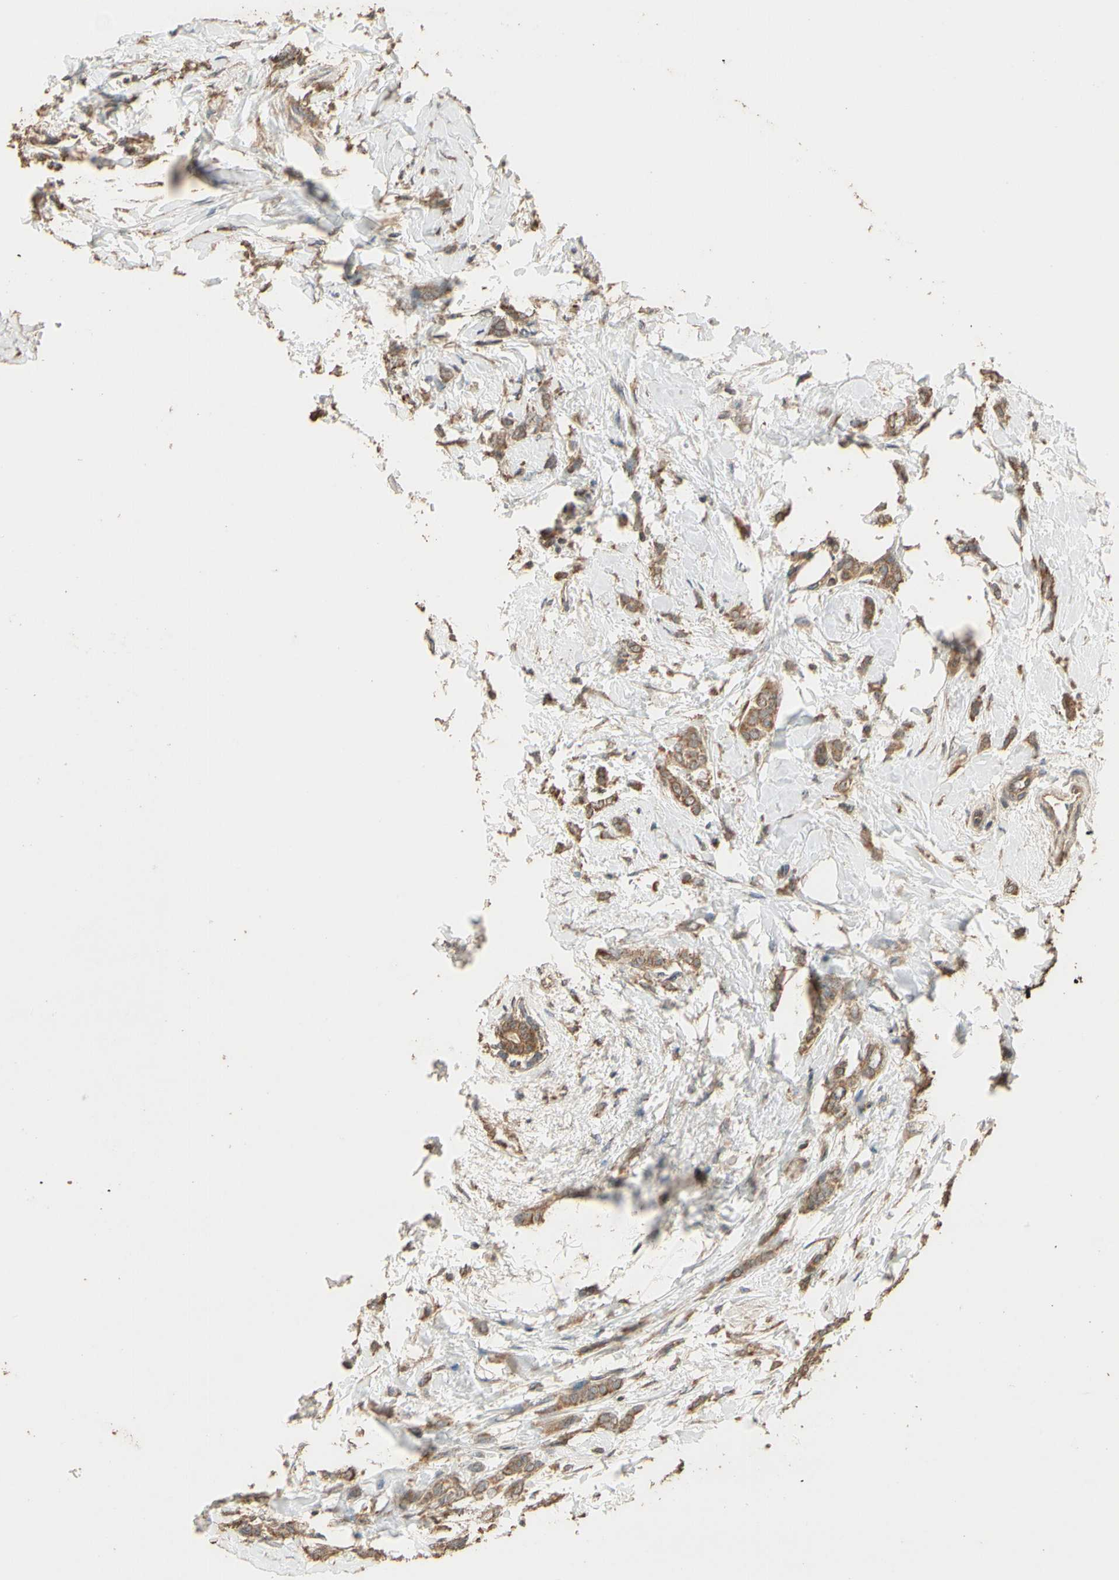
{"staining": {"intensity": "moderate", "quantity": ">75%", "location": "cytoplasmic/membranous"}, "tissue": "breast cancer", "cell_type": "Tumor cells", "image_type": "cancer", "snomed": [{"axis": "morphology", "description": "Lobular carcinoma, in situ"}, {"axis": "morphology", "description": "Lobular carcinoma"}, {"axis": "topography", "description": "Breast"}], "caption": "A brown stain highlights moderate cytoplasmic/membranous expression of a protein in human breast lobular carcinoma in situ tumor cells.", "gene": "STX18", "patient": {"sex": "female", "age": 41}}